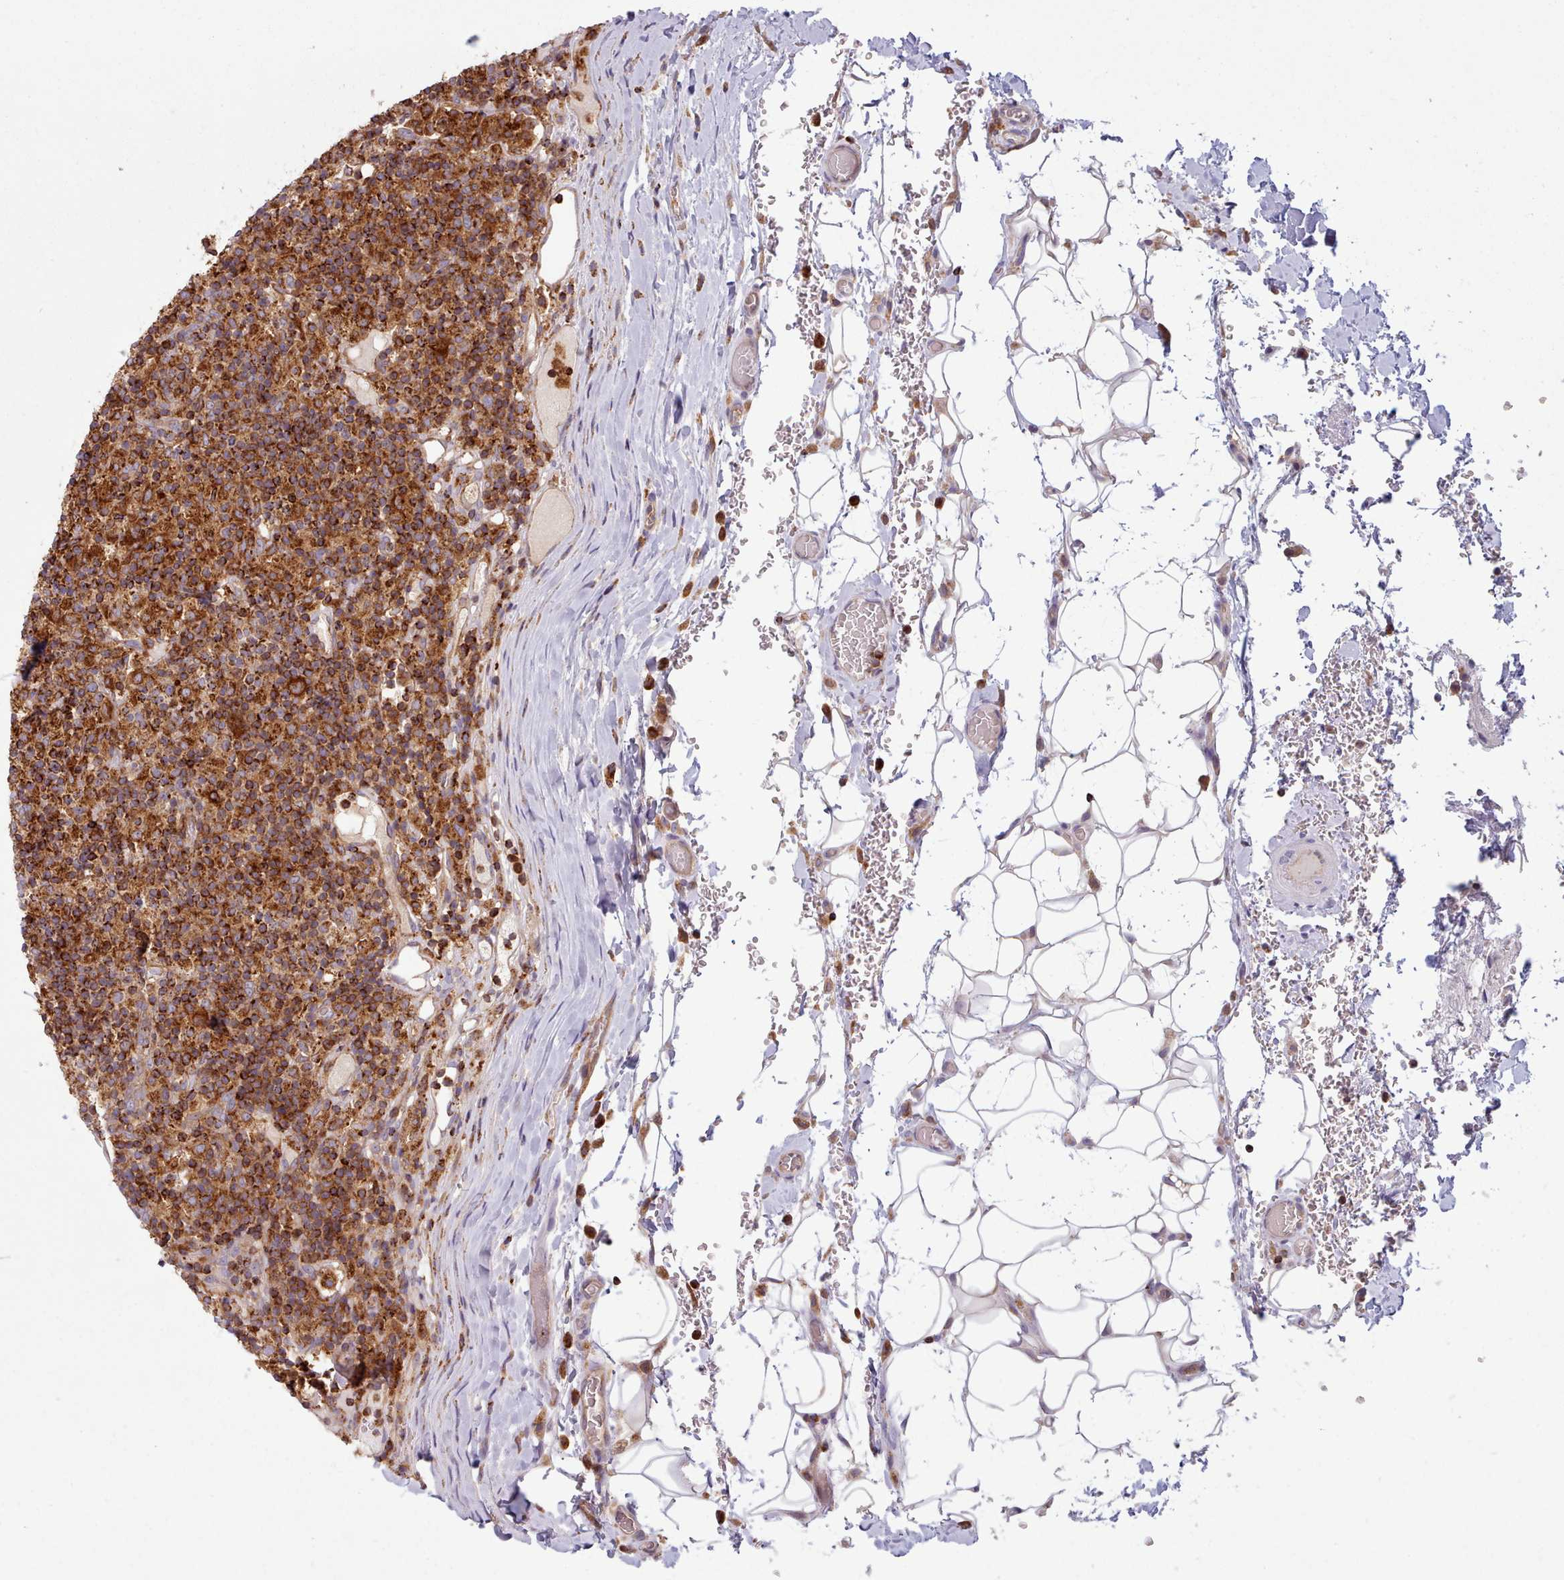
{"staining": {"intensity": "strong", "quantity": ">75%", "location": "cytoplasmic/membranous"}, "tissue": "lymphoma", "cell_type": "Tumor cells", "image_type": "cancer", "snomed": [{"axis": "morphology", "description": "Hodgkin's disease, NOS"}, {"axis": "topography", "description": "Lymph node"}], "caption": "Lymphoma stained with a protein marker exhibits strong staining in tumor cells.", "gene": "CRYBG1", "patient": {"sex": "male", "age": 70}}